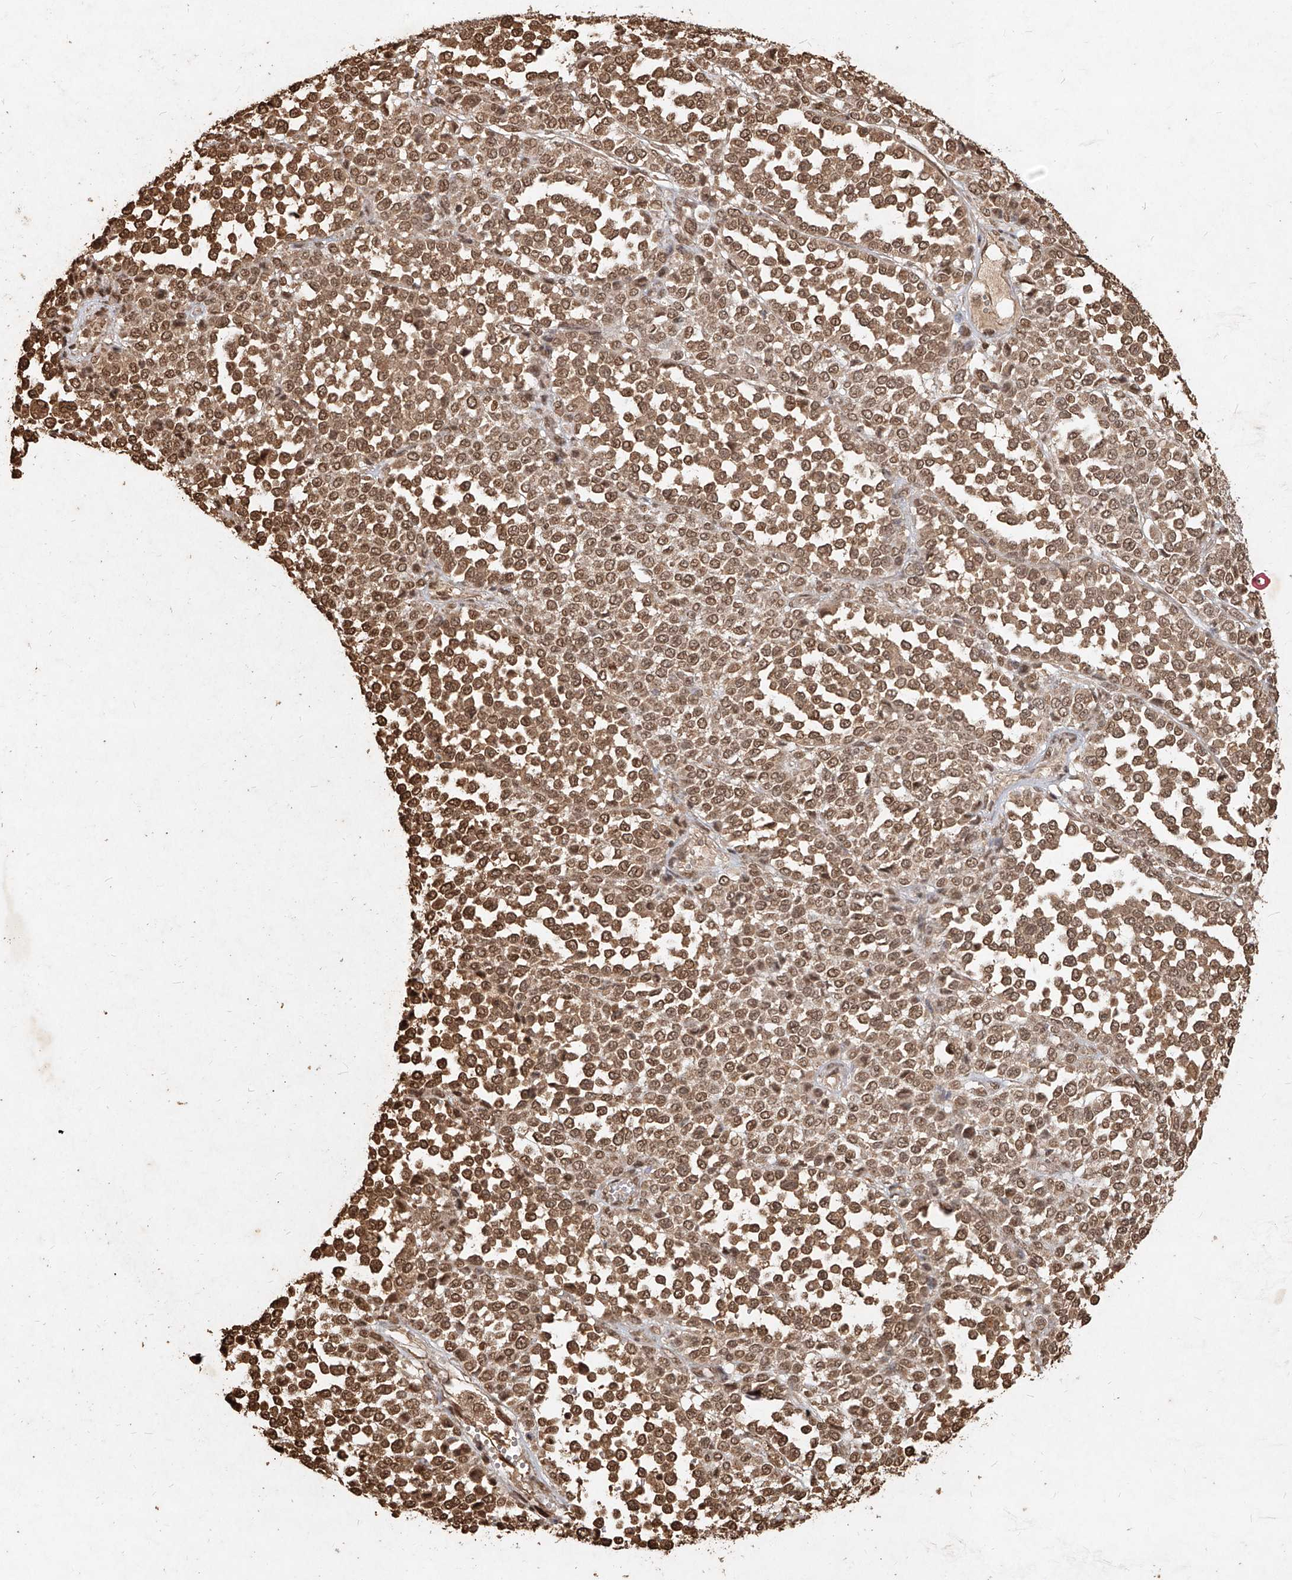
{"staining": {"intensity": "moderate", "quantity": ">75%", "location": "cytoplasmic/membranous,nuclear"}, "tissue": "melanoma", "cell_type": "Tumor cells", "image_type": "cancer", "snomed": [{"axis": "morphology", "description": "Malignant melanoma, Metastatic site"}, {"axis": "topography", "description": "Pancreas"}], "caption": "A brown stain highlights moderate cytoplasmic/membranous and nuclear expression of a protein in human melanoma tumor cells.", "gene": "UBE2K", "patient": {"sex": "female", "age": 30}}